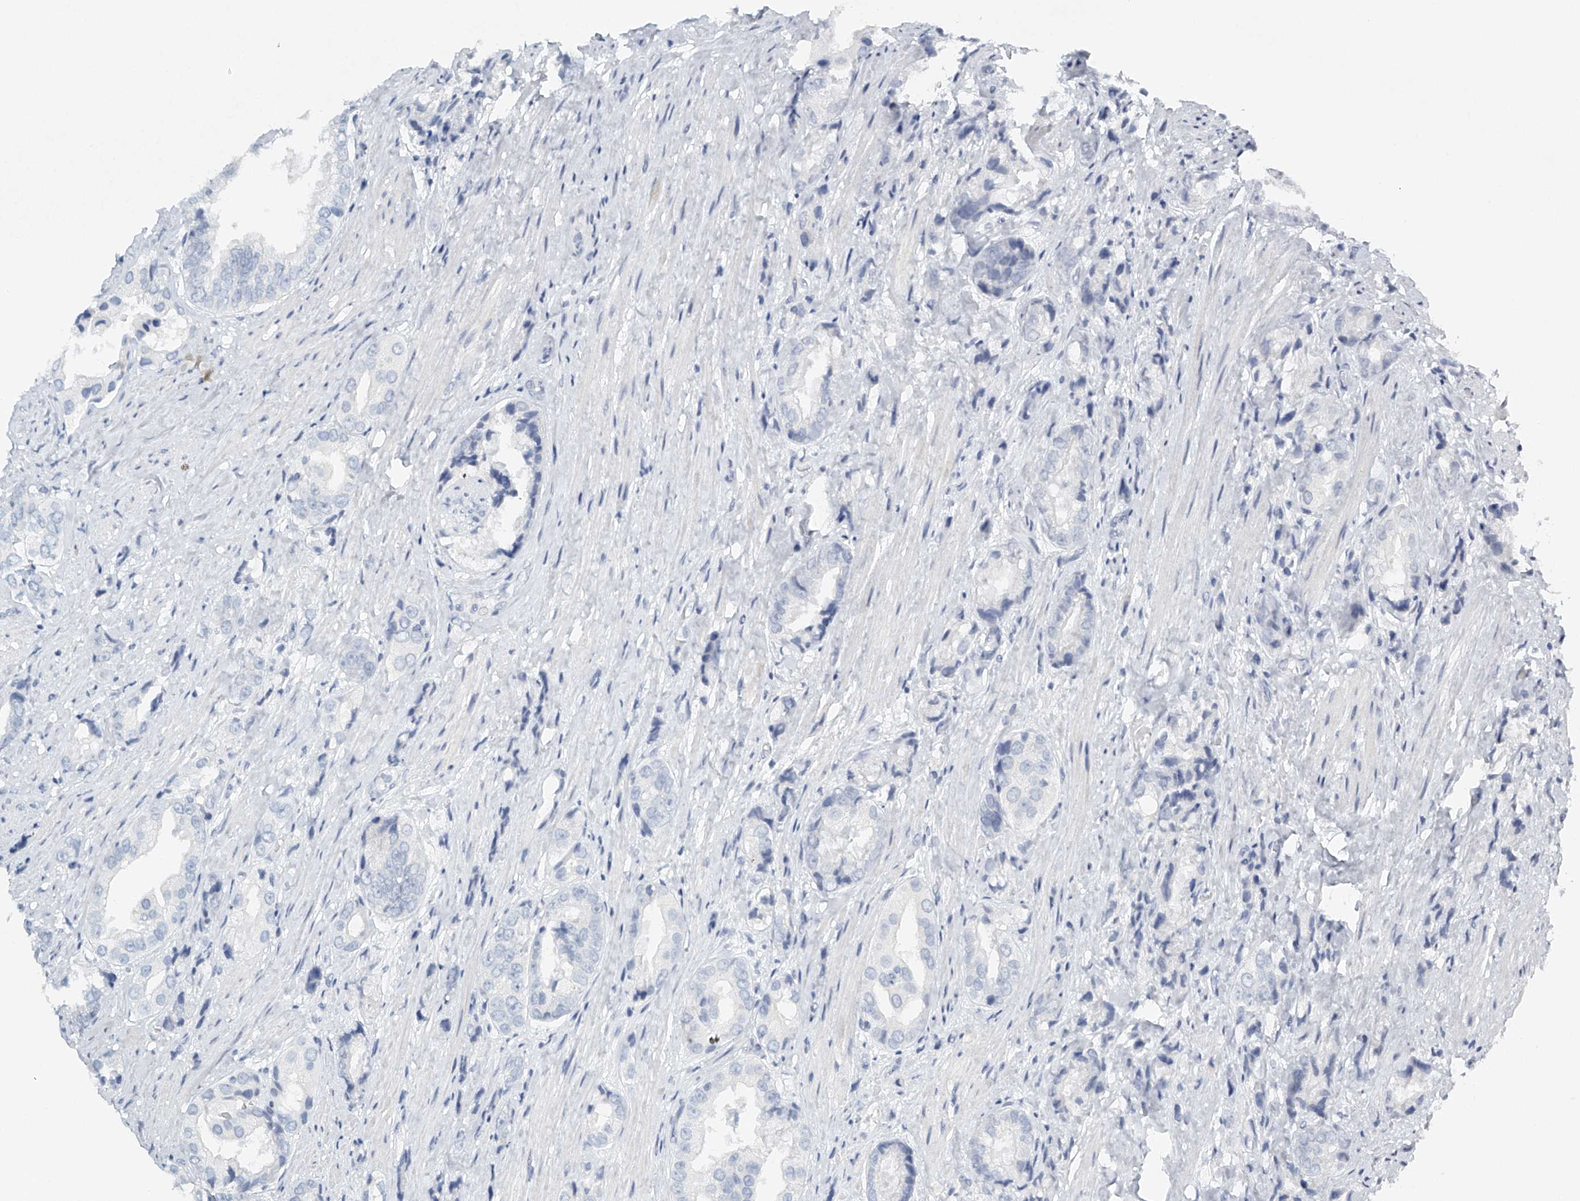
{"staining": {"intensity": "negative", "quantity": "none", "location": "none"}, "tissue": "prostate cancer", "cell_type": "Tumor cells", "image_type": "cancer", "snomed": [{"axis": "morphology", "description": "Adenocarcinoma, High grade"}, {"axis": "topography", "description": "Prostate"}], "caption": "Tumor cells are negative for brown protein staining in high-grade adenocarcinoma (prostate).", "gene": "FAT2", "patient": {"sex": "male", "age": 61}}